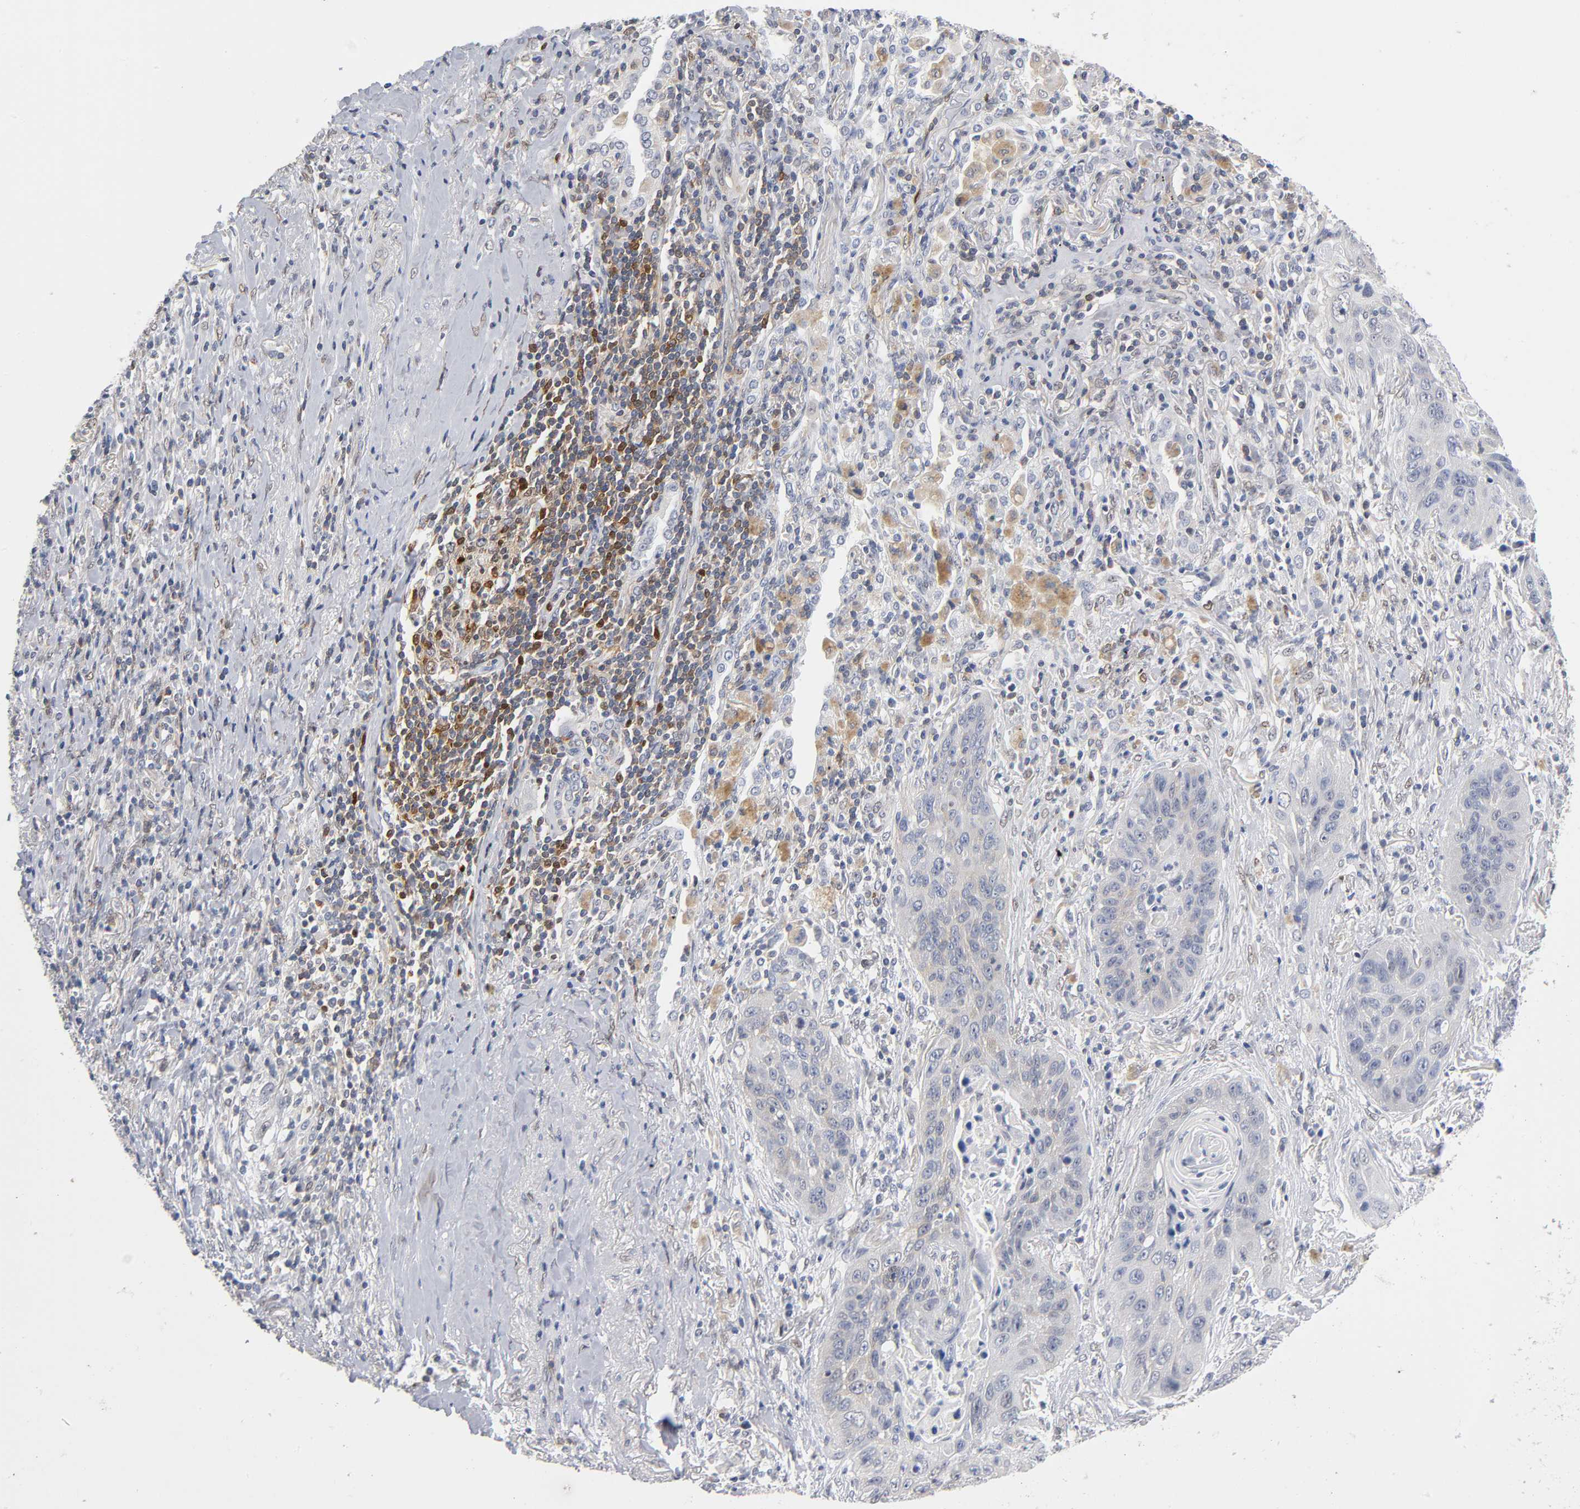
{"staining": {"intensity": "negative", "quantity": "none", "location": "none"}, "tissue": "lung cancer", "cell_type": "Tumor cells", "image_type": "cancer", "snomed": [{"axis": "morphology", "description": "Squamous cell carcinoma, NOS"}, {"axis": "topography", "description": "Lung"}], "caption": "An immunohistochemistry image of lung cancer (squamous cell carcinoma) is shown. There is no staining in tumor cells of lung cancer (squamous cell carcinoma).", "gene": "NFATC1", "patient": {"sex": "female", "age": 67}}